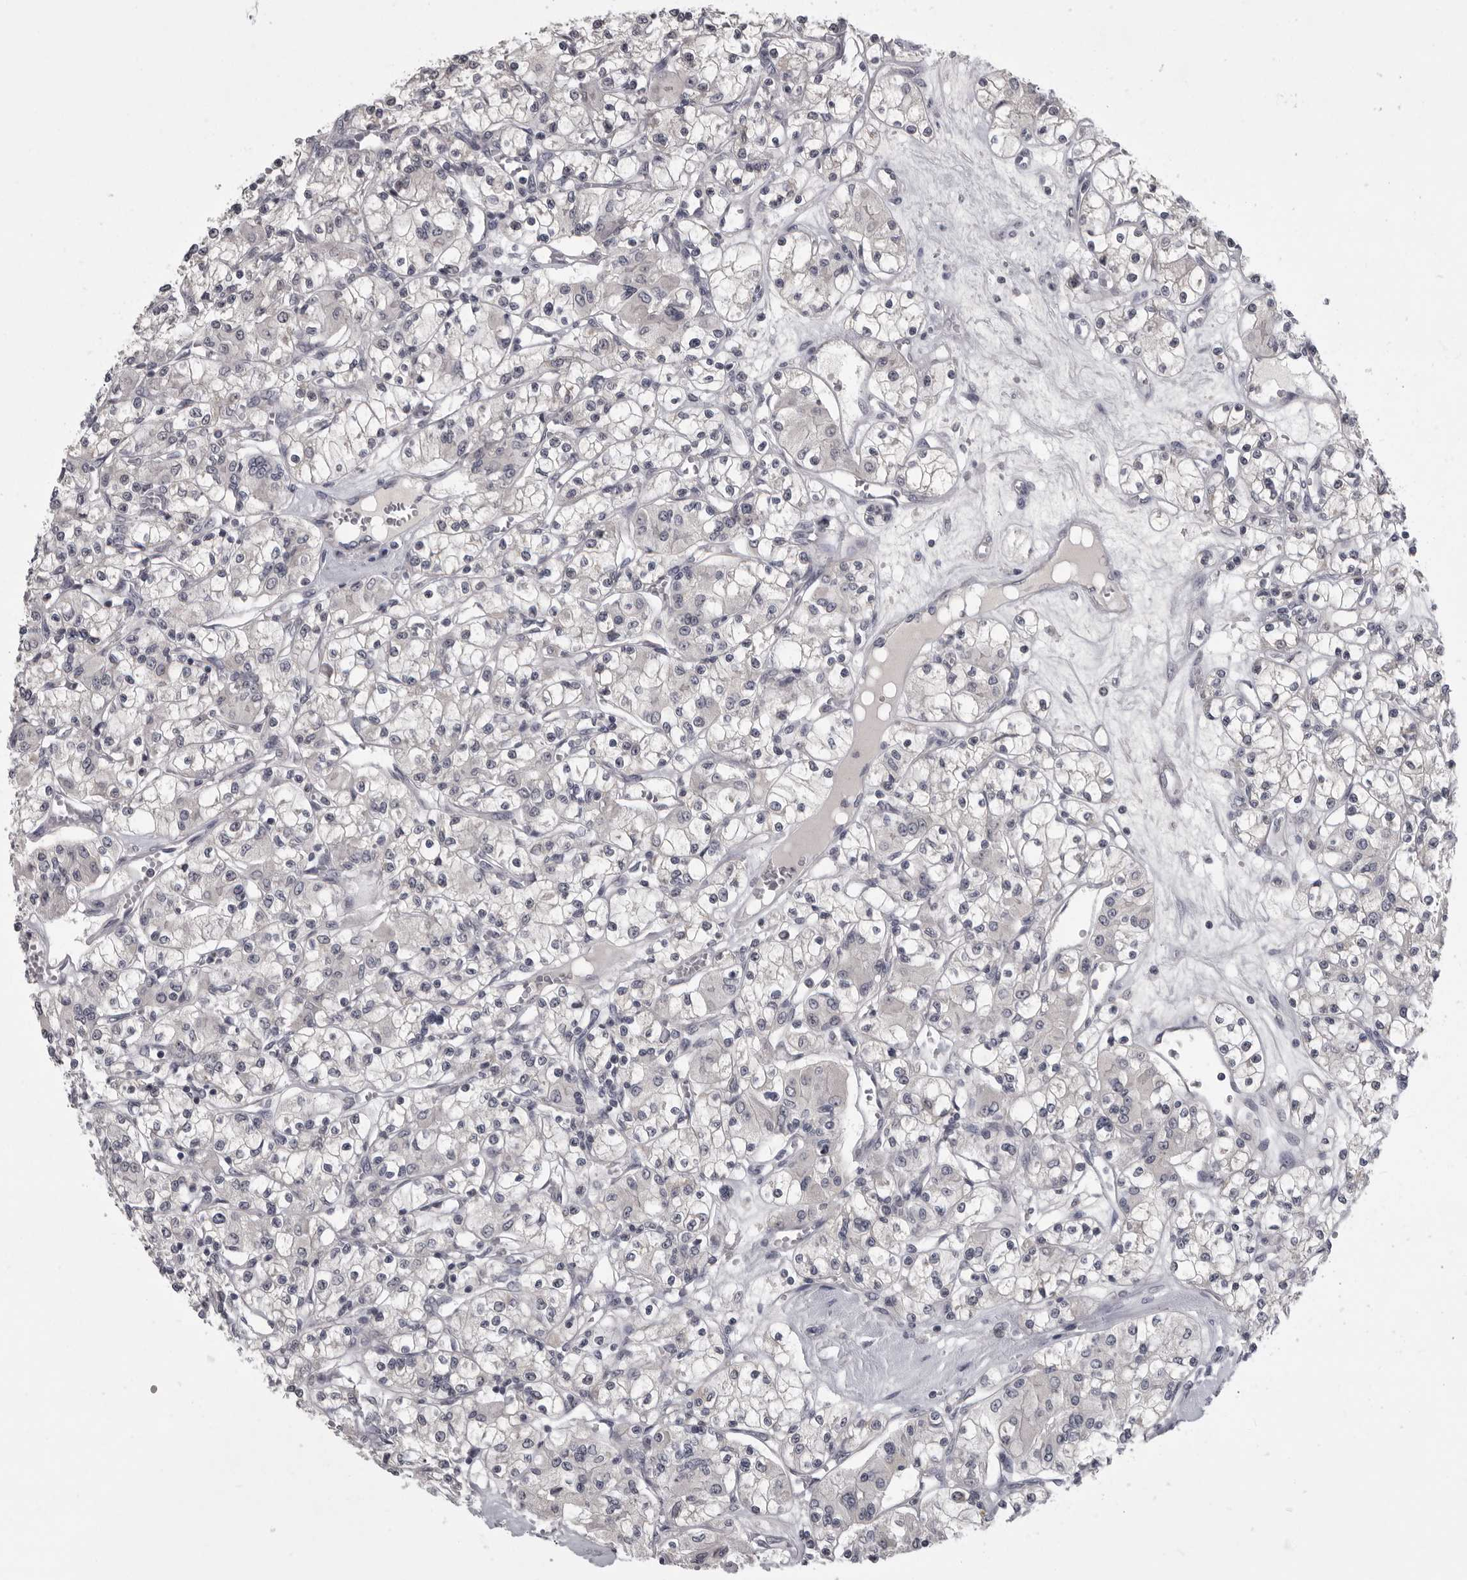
{"staining": {"intensity": "negative", "quantity": "none", "location": "none"}, "tissue": "renal cancer", "cell_type": "Tumor cells", "image_type": "cancer", "snomed": [{"axis": "morphology", "description": "Adenocarcinoma, NOS"}, {"axis": "topography", "description": "Kidney"}], "caption": "There is no significant staining in tumor cells of renal cancer (adenocarcinoma).", "gene": "MRTO4", "patient": {"sex": "female", "age": 59}}